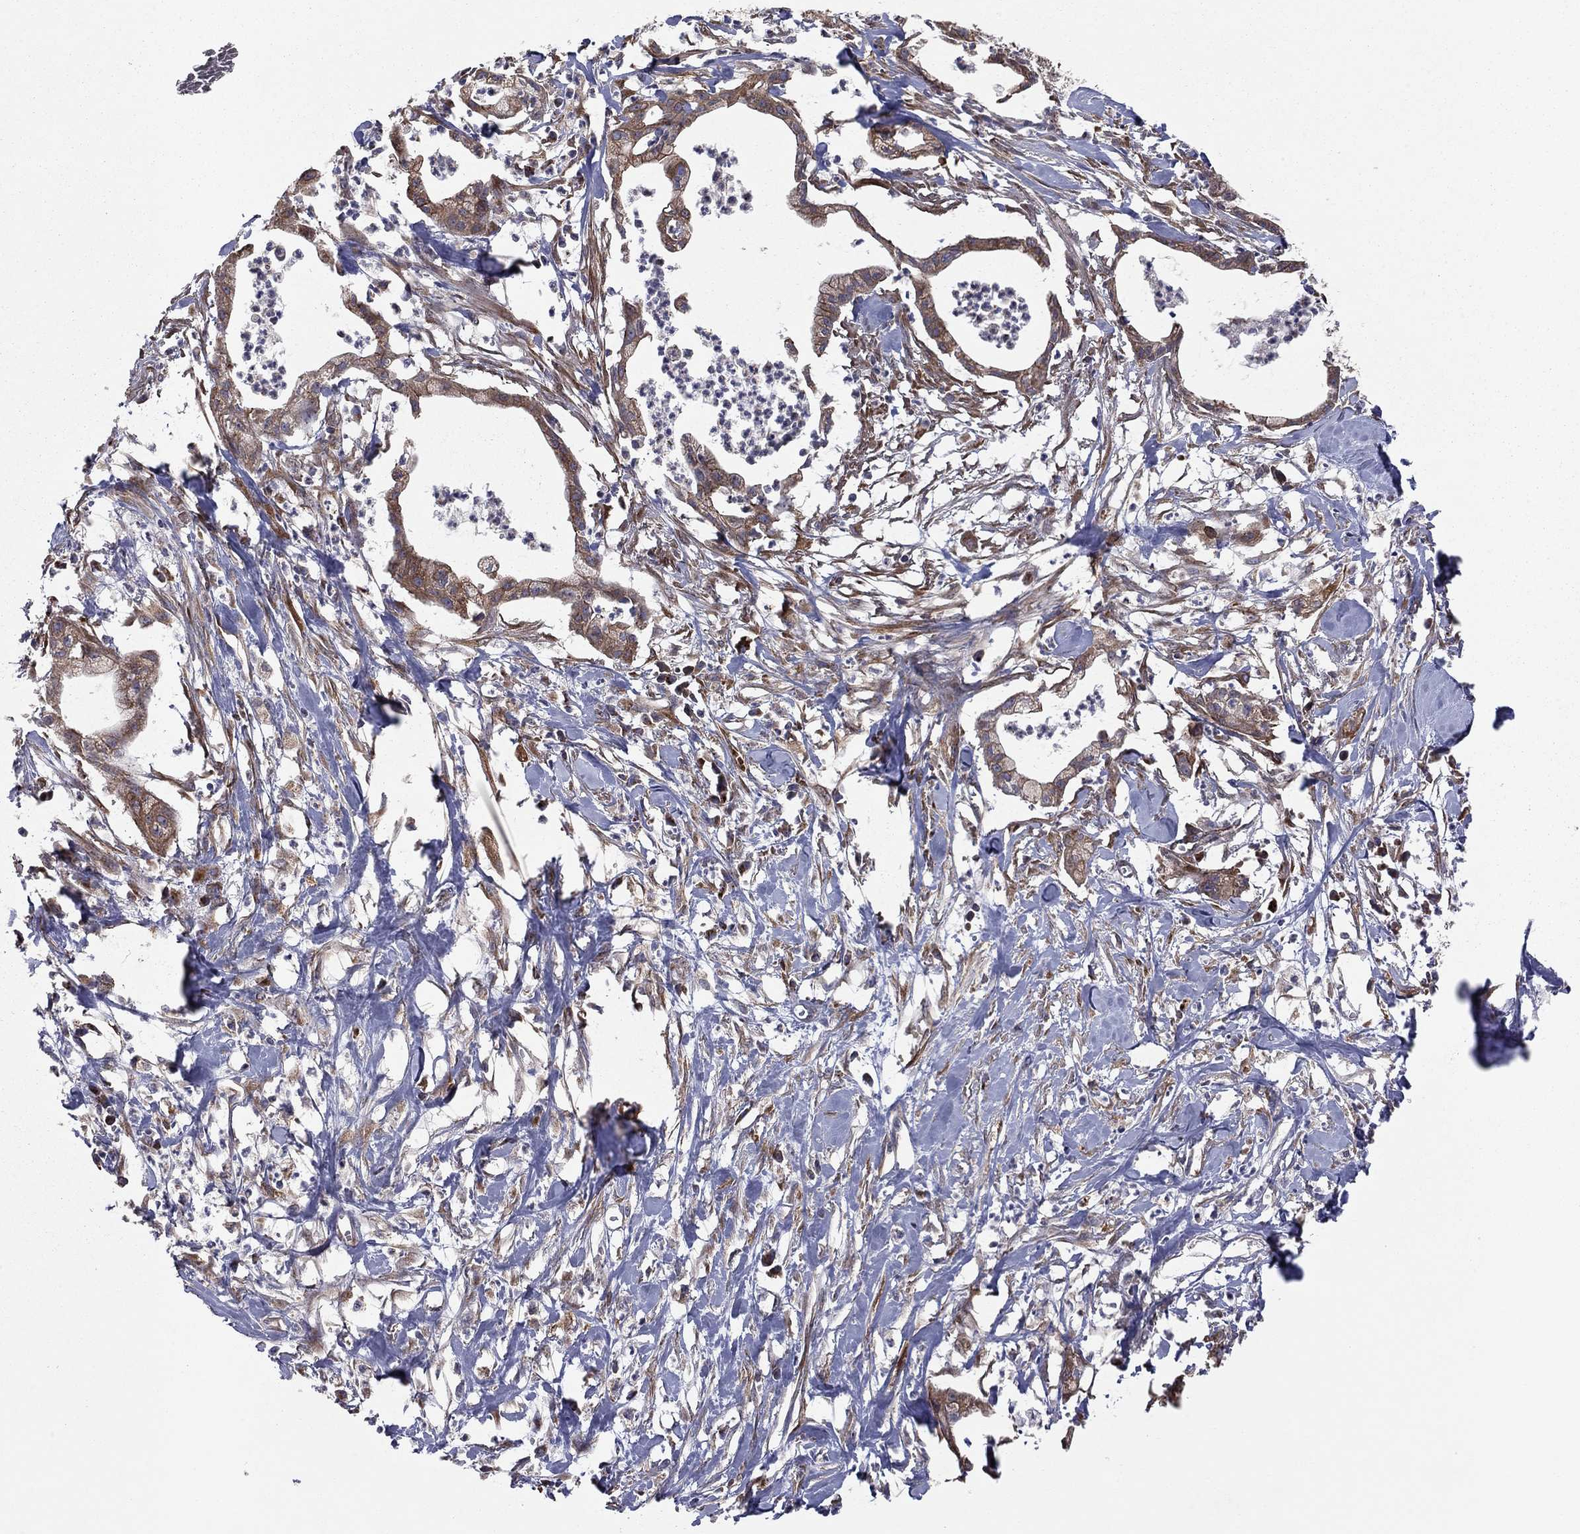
{"staining": {"intensity": "weak", "quantity": ">75%", "location": "cytoplasmic/membranous"}, "tissue": "pancreatic cancer", "cell_type": "Tumor cells", "image_type": "cancer", "snomed": [{"axis": "morphology", "description": "Normal tissue, NOS"}, {"axis": "morphology", "description": "Adenocarcinoma, NOS"}, {"axis": "topography", "description": "Pancreas"}], "caption": "Weak cytoplasmic/membranous positivity is identified in approximately >75% of tumor cells in adenocarcinoma (pancreatic). (DAB (3,3'-diaminobenzidine) IHC with brightfield microscopy, high magnification).", "gene": "YIF1A", "patient": {"sex": "female", "age": 58}}